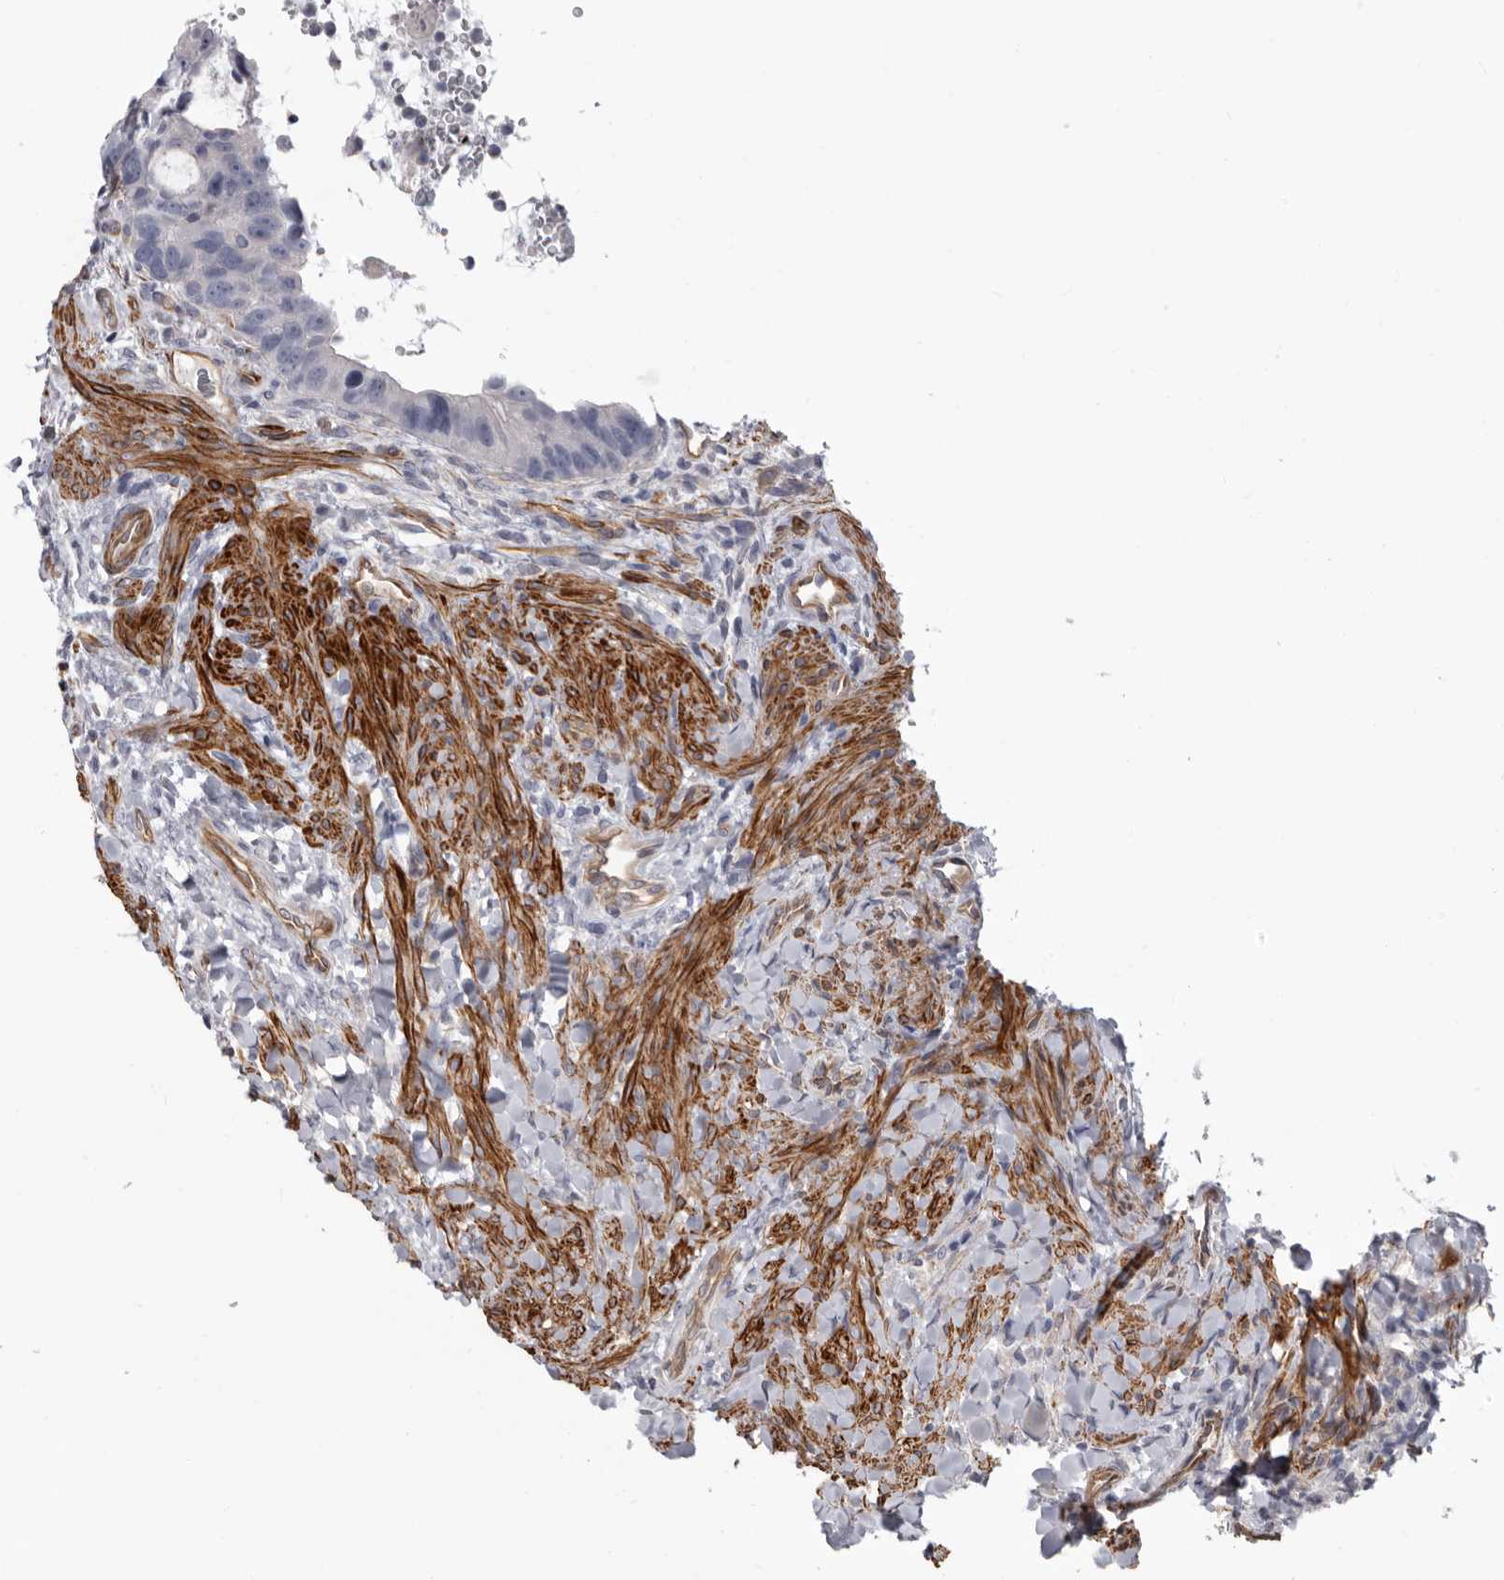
{"staining": {"intensity": "negative", "quantity": "none", "location": "none"}, "tissue": "colorectal cancer", "cell_type": "Tumor cells", "image_type": "cancer", "snomed": [{"axis": "morphology", "description": "Adenocarcinoma, NOS"}, {"axis": "topography", "description": "Rectum"}], "caption": "An immunohistochemistry (IHC) photomicrograph of adenocarcinoma (colorectal) is shown. There is no staining in tumor cells of adenocarcinoma (colorectal). (DAB immunohistochemistry (IHC), high magnification).", "gene": "ADGRL4", "patient": {"sex": "male", "age": 59}}